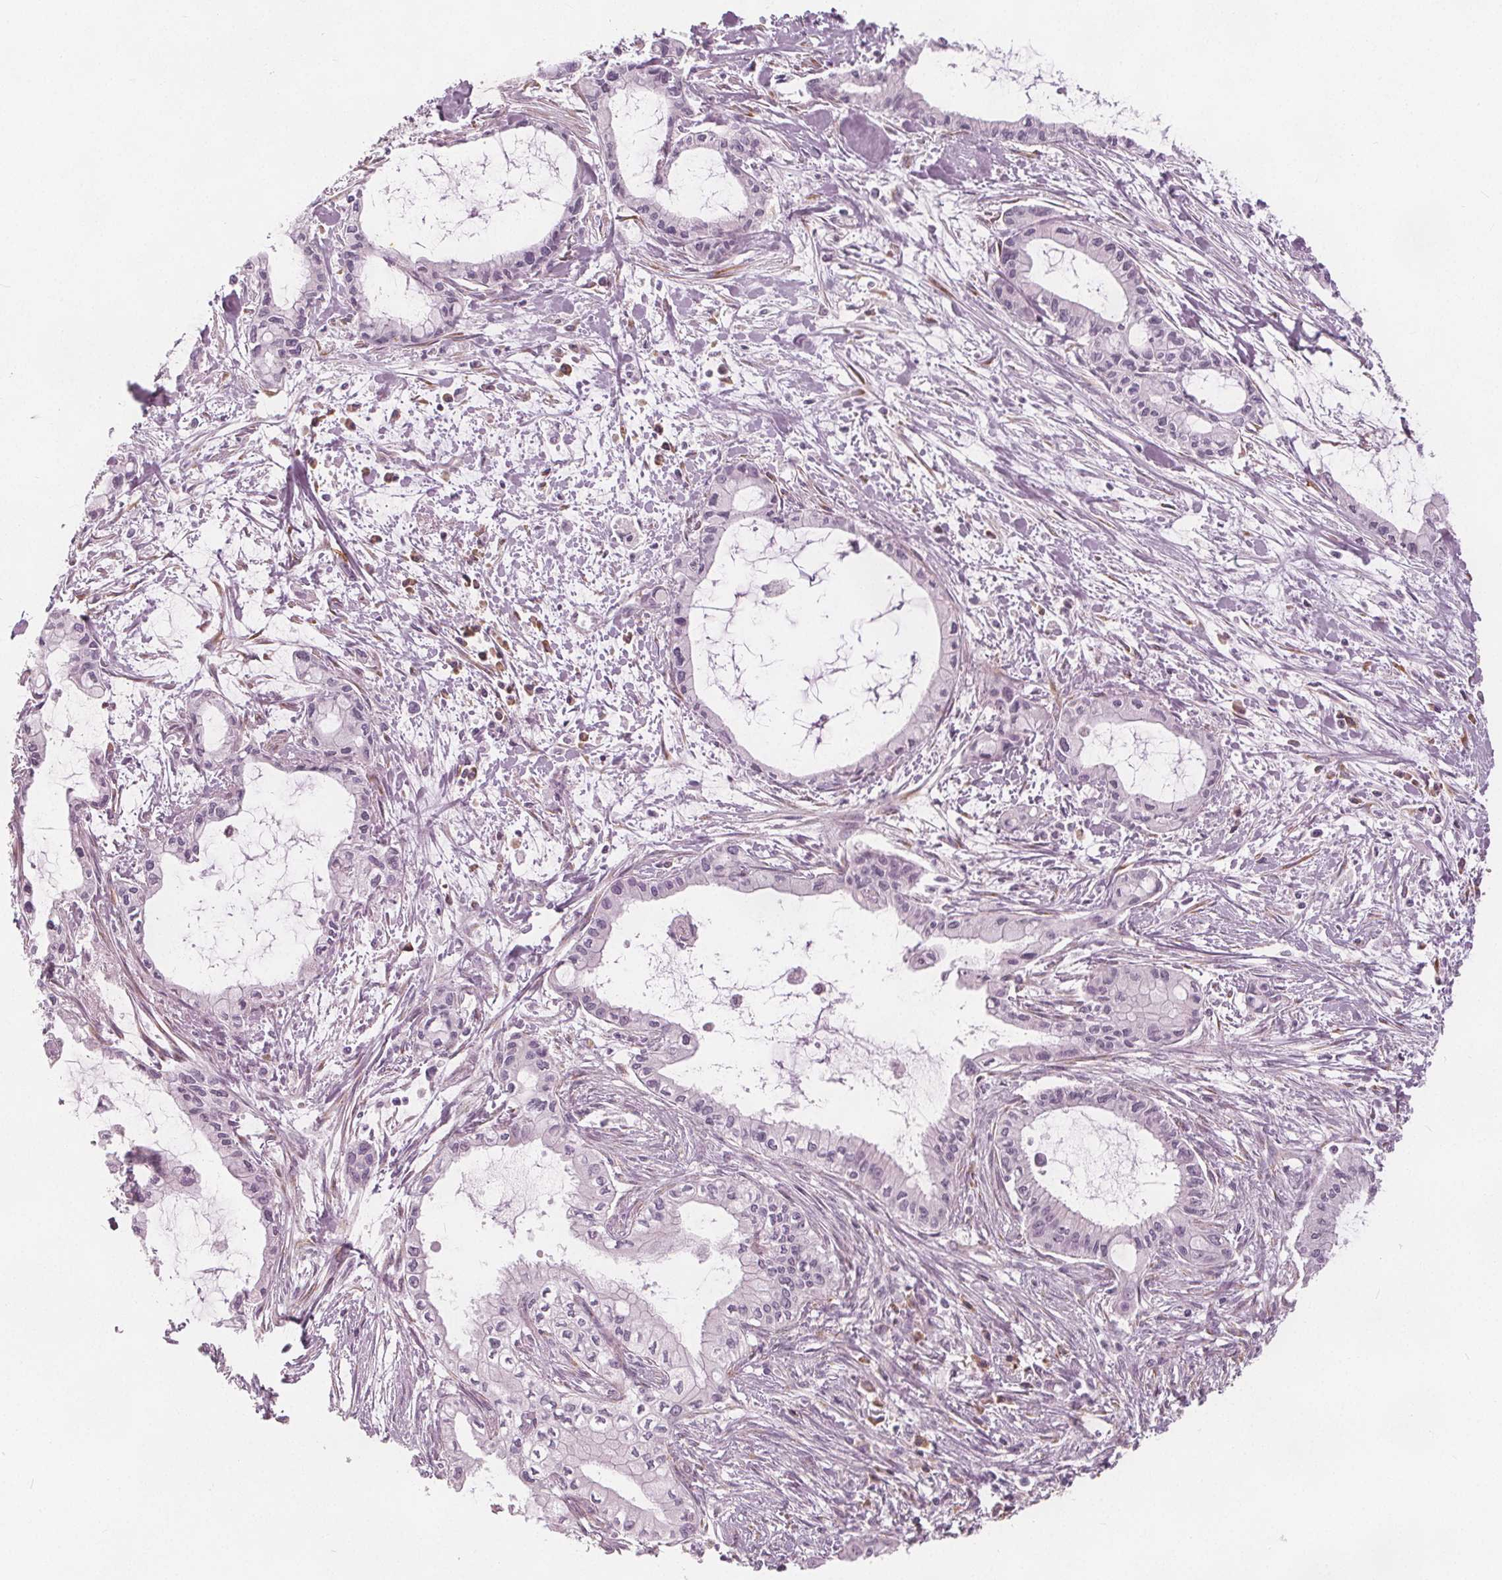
{"staining": {"intensity": "negative", "quantity": "none", "location": "none"}, "tissue": "pancreatic cancer", "cell_type": "Tumor cells", "image_type": "cancer", "snomed": [{"axis": "morphology", "description": "Adenocarcinoma, NOS"}, {"axis": "topography", "description": "Pancreas"}], "caption": "This is a image of IHC staining of adenocarcinoma (pancreatic), which shows no positivity in tumor cells.", "gene": "BRSK1", "patient": {"sex": "male", "age": 48}}